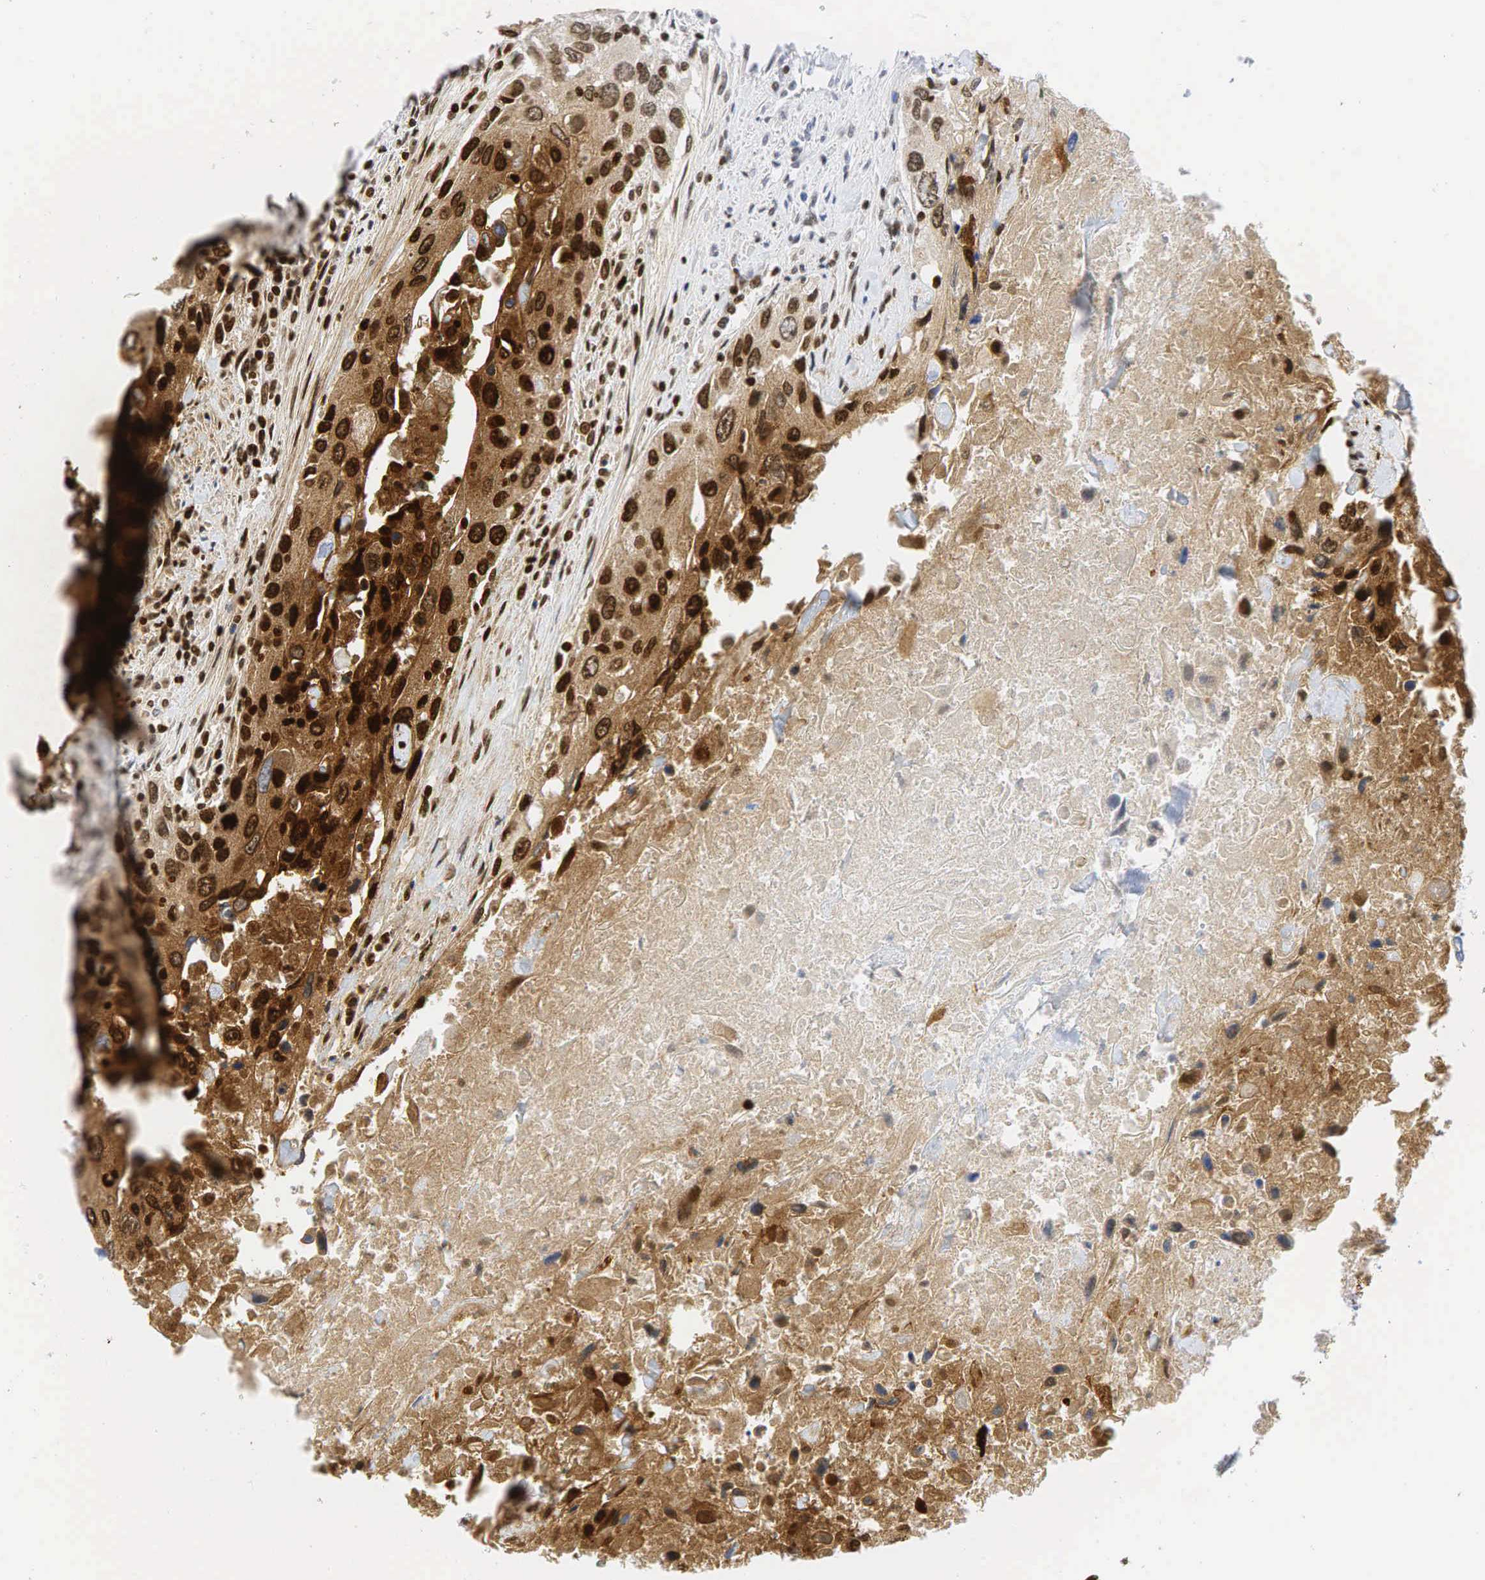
{"staining": {"intensity": "strong", "quantity": "25%-75%", "location": "cytoplasmic/membranous,nuclear"}, "tissue": "urothelial cancer", "cell_type": "Tumor cells", "image_type": "cancer", "snomed": [{"axis": "morphology", "description": "Urothelial carcinoma, High grade"}, {"axis": "topography", "description": "Urinary bladder"}], "caption": "A high-resolution micrograph shows immunohistochemistry staining of urothelial cancer, which reveals strong cytoplasmic/membranous and nuclear expression in approximately 25%-75% of tumor cells. (IHC, brightfield microscopy, high magnification).", "gene": "CEACAM5", "patient": {"sex": "male", "age": 71}}